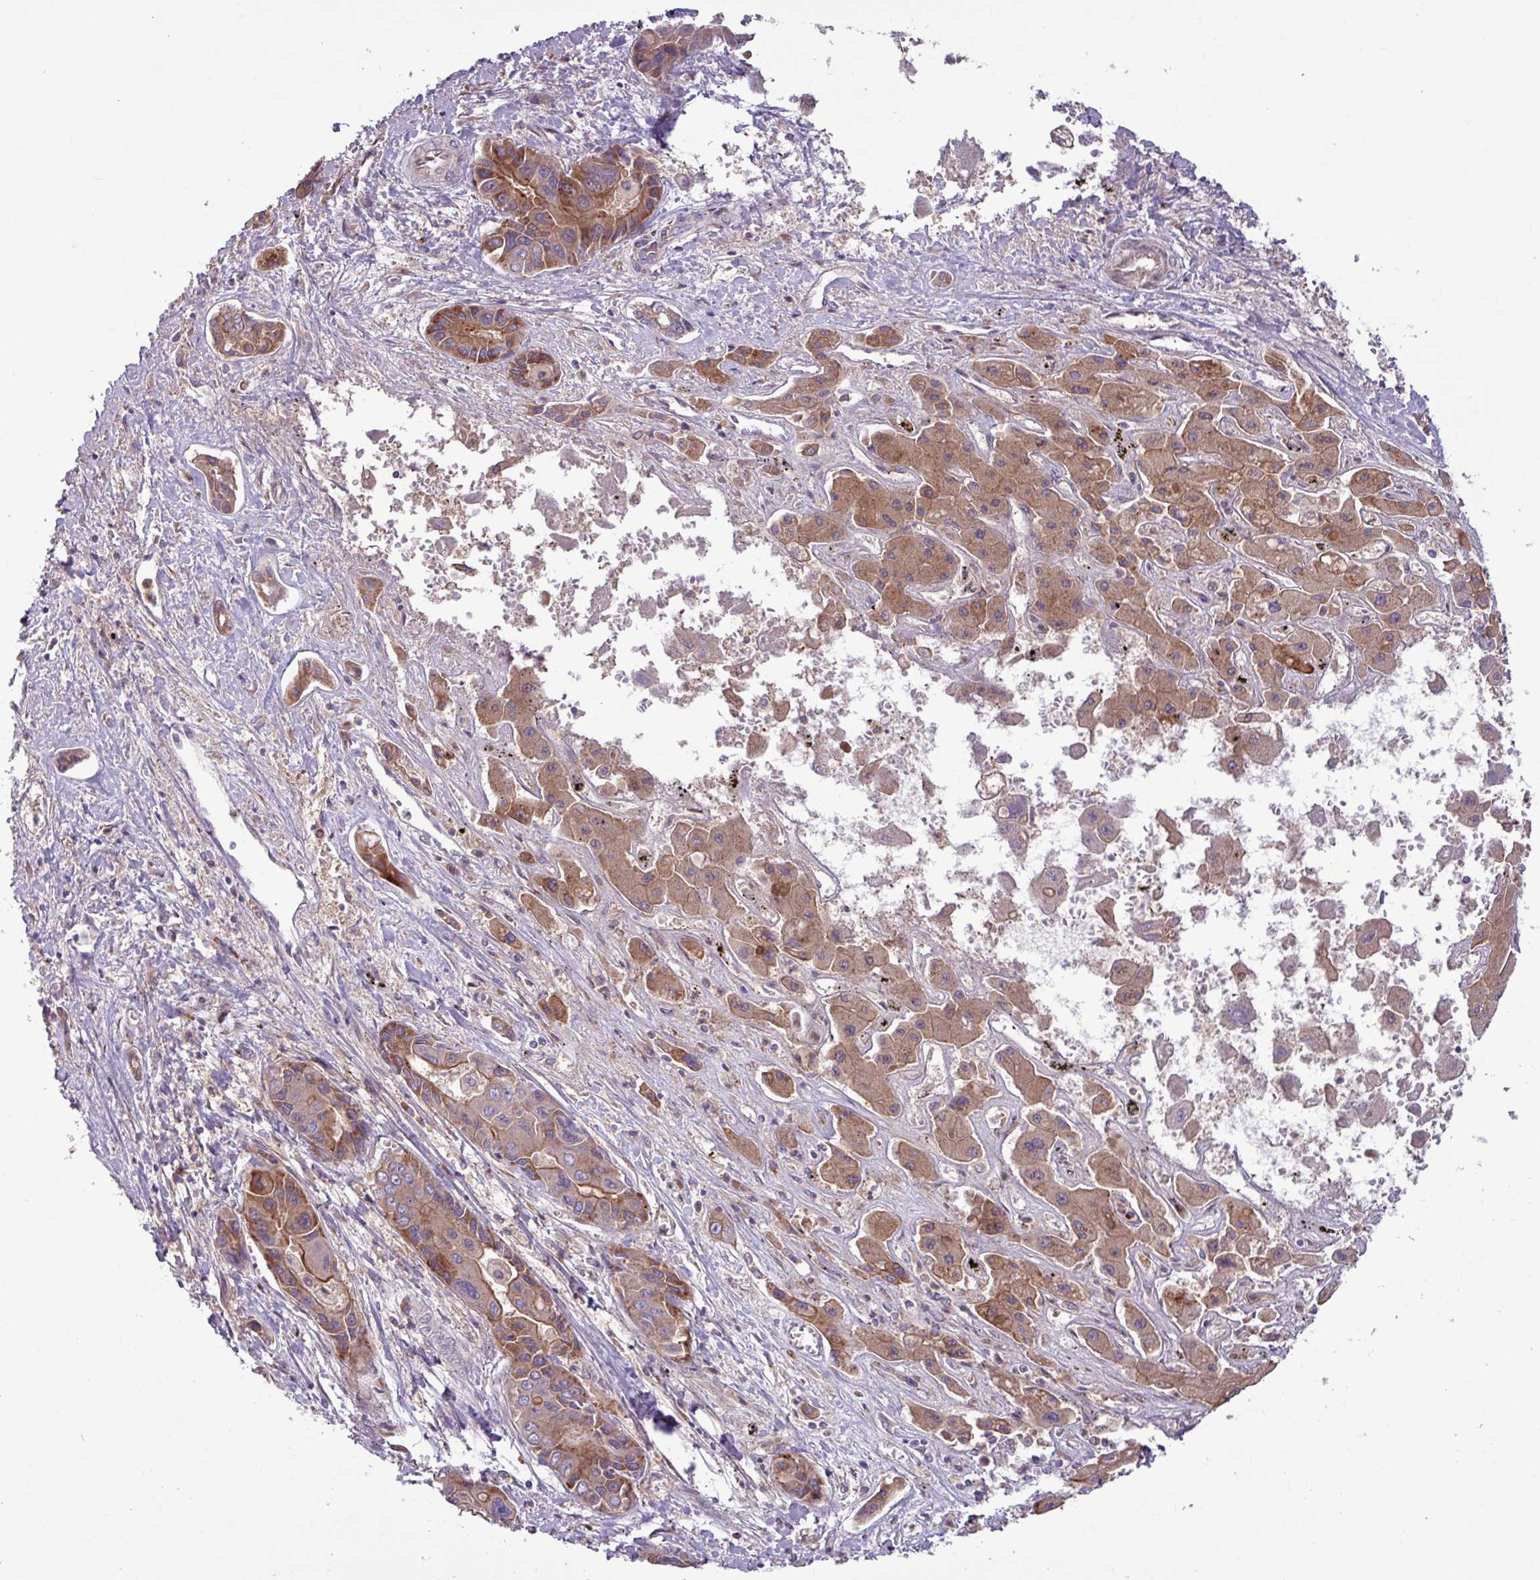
{"staining": {"intensity": "moderate", "quantity": "25%-75%", "location": "cytoplasmic/membranous"}, "tissue": "liver cancer", "cell_type": "Tumor cells", "image_type": "cancer", "snomed": [{"axis": "morphology", "description": "Cholangiocarcinoma"}, {"axis": "topography", "description": "Liver"}], "caption": "A high-resolution micrograph shows IHC staining of liver cancer (cholangiocarcinoma), which displays moderate cytoplasmic/membranous expression in about 25%-75% of tumor cells.", "gene": "RAB19", "patient": {"sex": "male", "age": 67}}